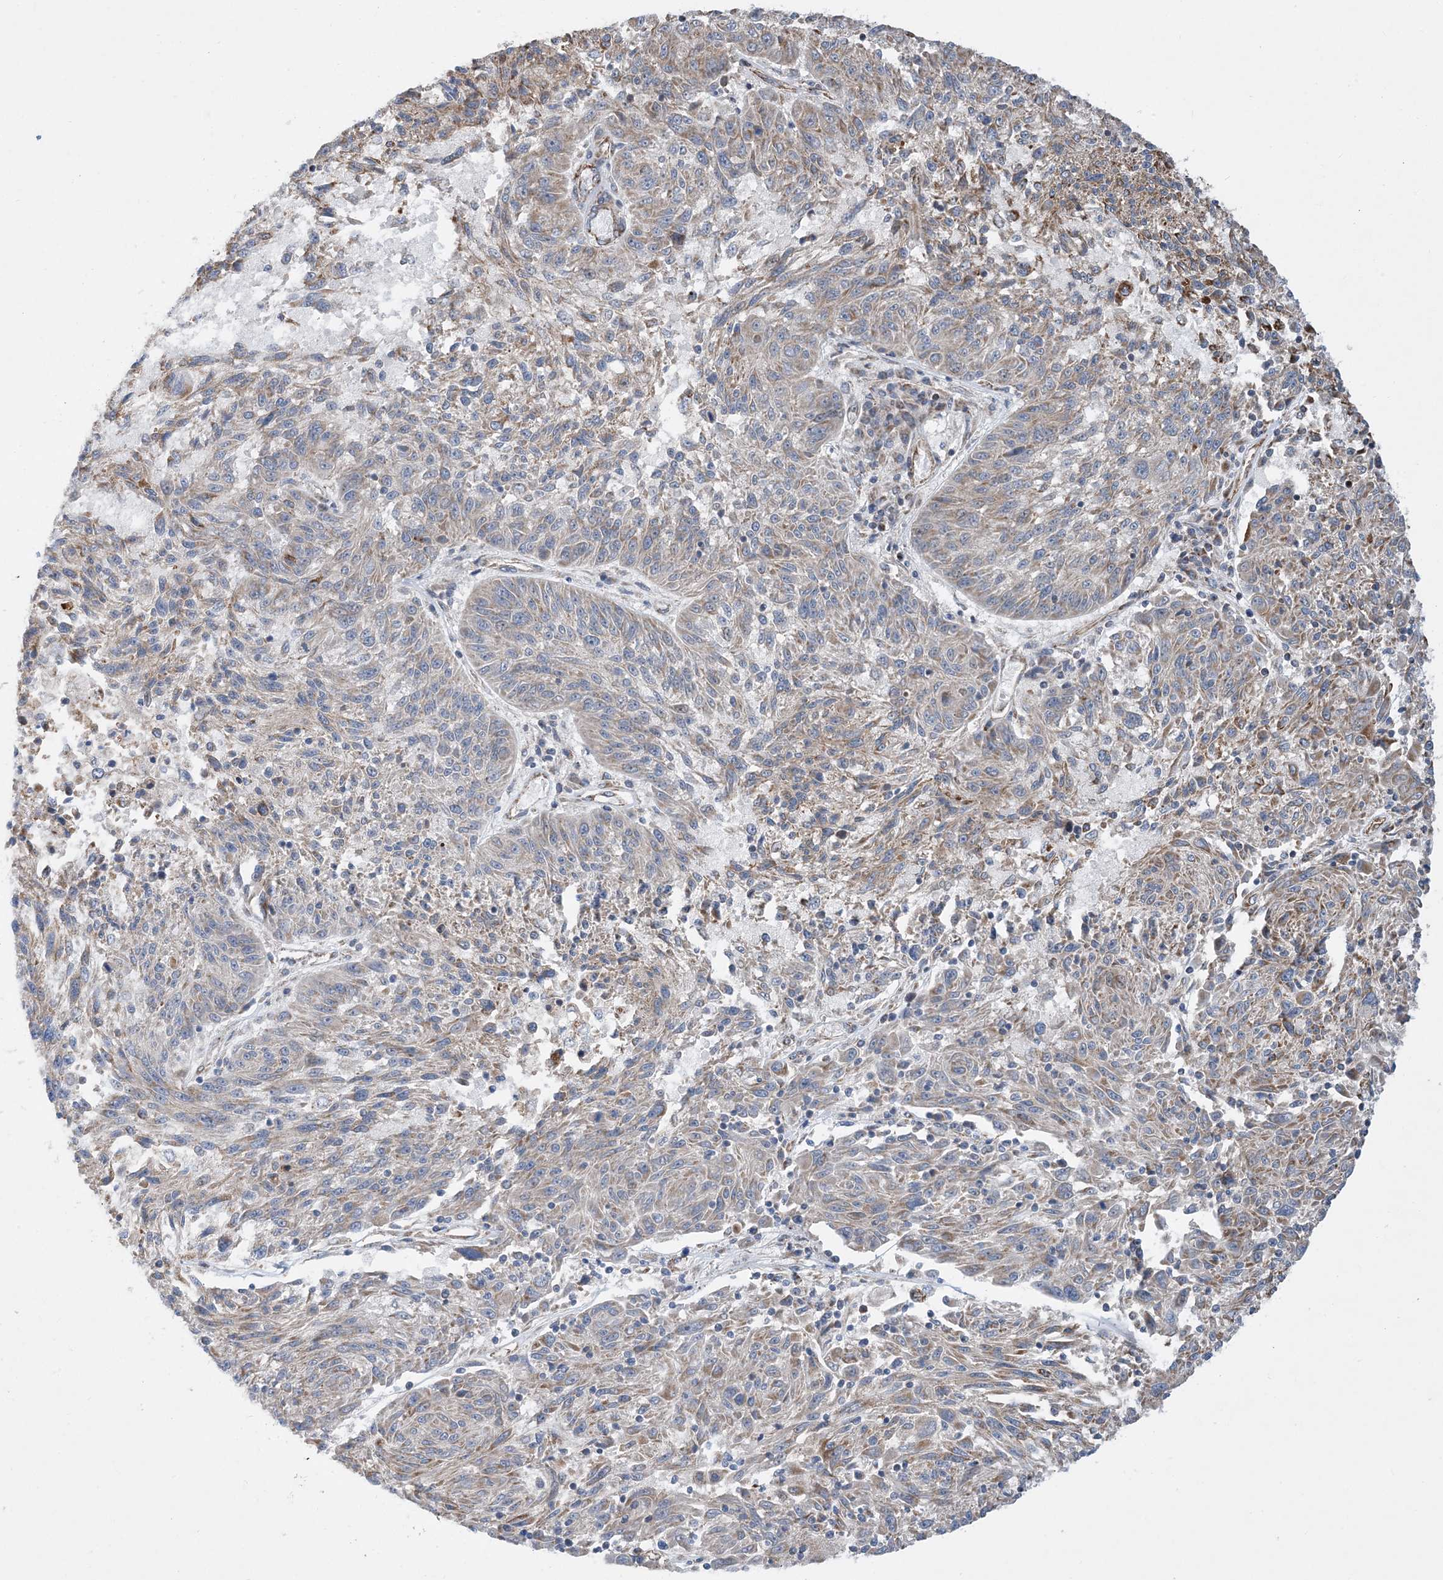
{"staining": {"intensity": "negative", "quantity": "none", "location": "none"}, "tissue": "melanoma", "cell_type": "Tumor cells", "image_type": "cancer", "snomed": [{"axis": "morphology", "description": "Malignant melanoma, NOS"}, {"axis": "topography", "description": "Skin"}], "caption": "Tumor cells are negative for brown protein staining in malignant melanoma.", "gene": "PCDHGA1", "patient": {"sex": "male", "age": 53}}